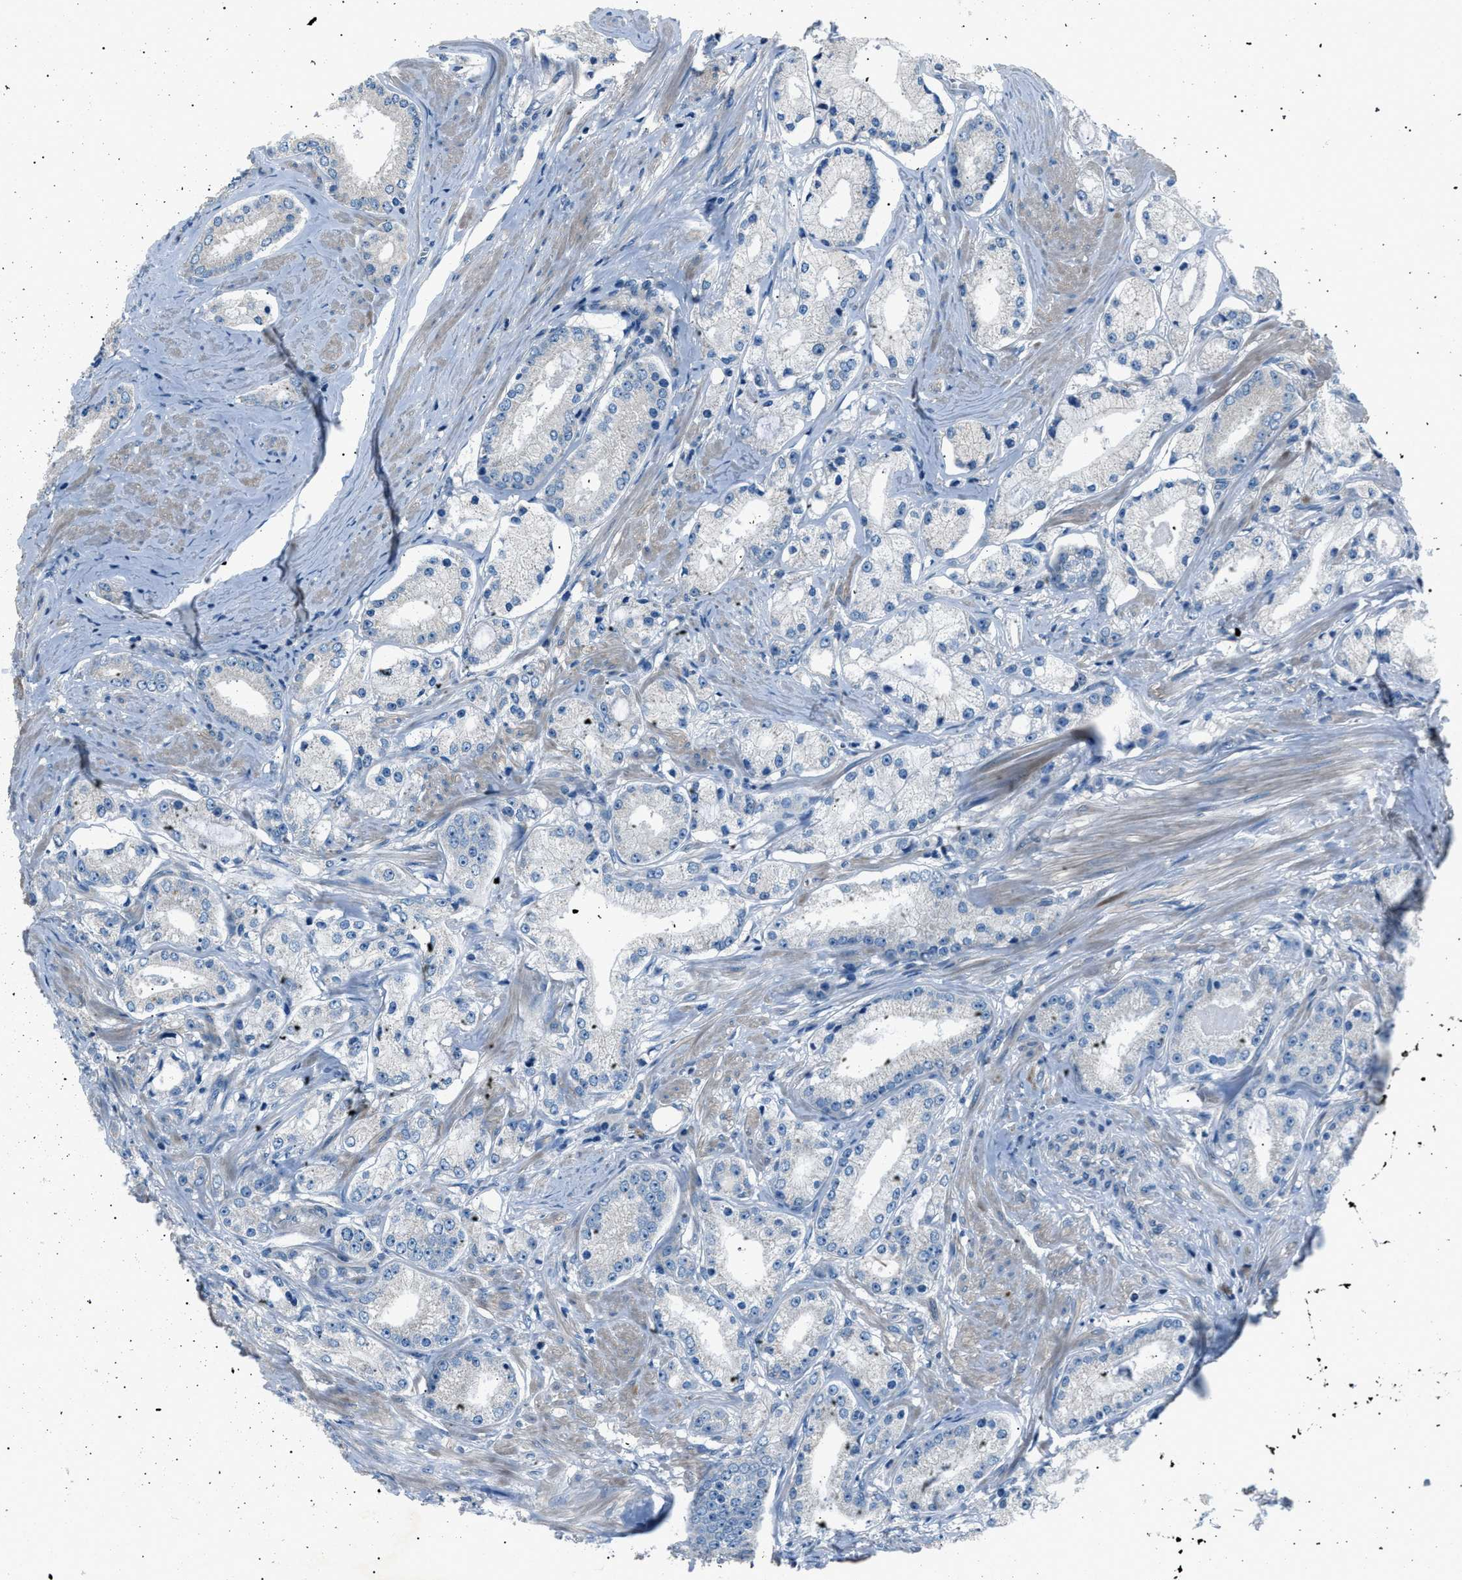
{"staining": {"intensity": "negative", "quantity": "none", "location": "none"}, "tissue": "prostate cancer", "cell_type": "Tumor cells", "image_type": "cancer", "snomed": [{"axis": "morphology", "description": "Adenocarcinoma, Low grade"}, {"axis": "topography", "description": "Prostate"}], "caption": "Human low-grade adenocarcinoma (prostate) stained for a protein using immunohistochemistry (IHC) exhibits no positivity in tumor cells.", "gene": "LRRC37B", "patient": {"sex": "male", "age": 63}}